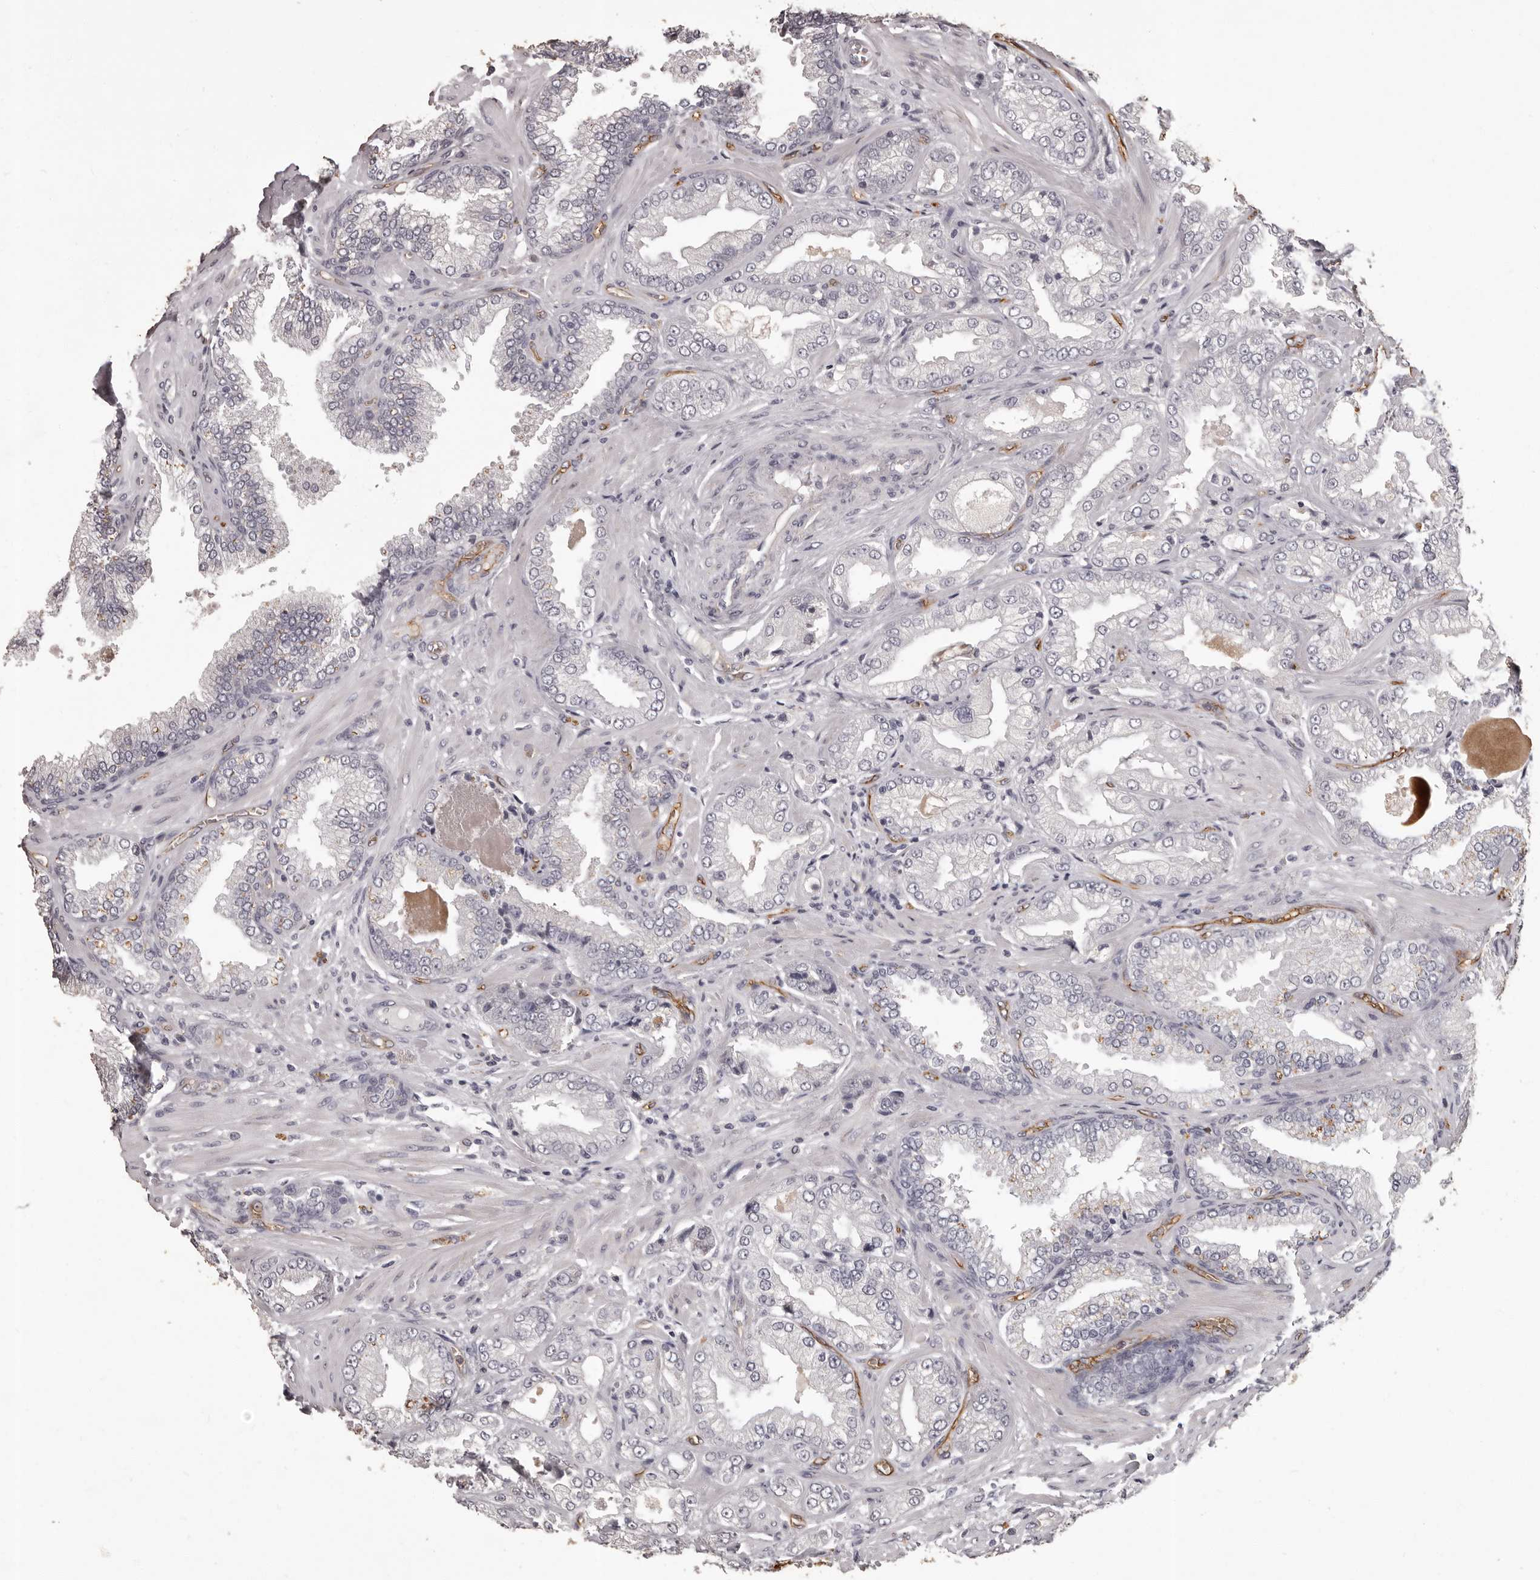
{"staining": {"intensity": "negative", "quantity": "none", "location": "none"}, "tissue": "prostate cancer", "cell_type": "Tumor cells", "image_type": "cancer", "snomed": [{"axis": "morphology", "description": "Adenocarcinoma, Low grade"}, {"axis": "topography", "description": "Prostate"}], "caption": "IHC image of low-grade adenocarcinoma (prostate) stained for a protein (brown), which displays no positivity in tumor cells. (Immunohistochemistry (ihc), brightfield microscopy, high magnification).", "gene": "GPR78", "patient": {"sex": "male", "age": 62}}